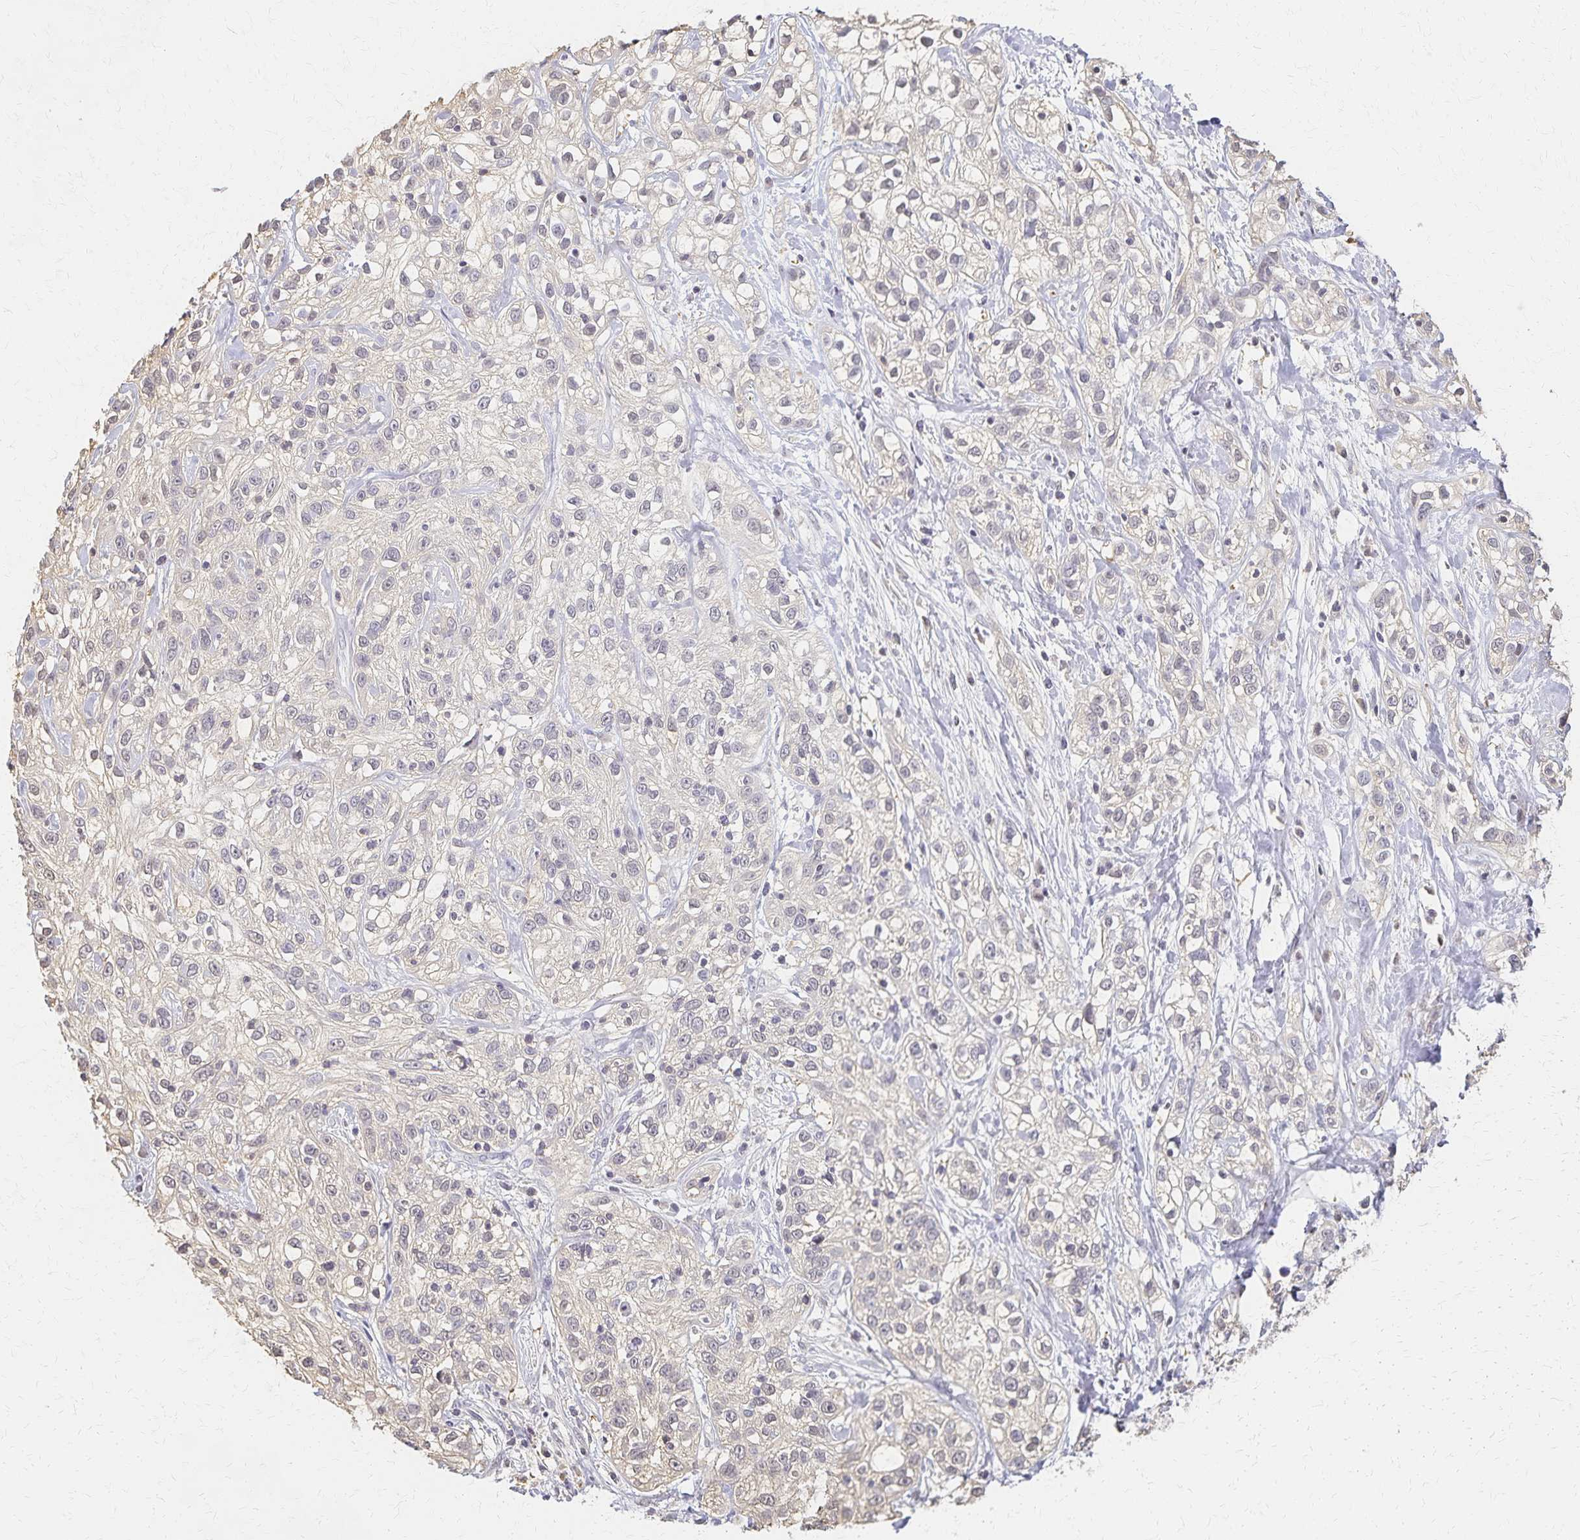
{"staining": {"intensity": "negative", "quantity": "none", "location": "none"}, "tissue": "skin cancer", "cell_type": "Tumor cells", "image_type": "cancer", "snomed": [{"axis": "morphology", "description": "Squamous cell carcinoma, NOS"}, {"axis": "topography", "description": "Skin"}], "caption": "A micrograph of human skin squamous cell carcinoma is negative for staining in tumor cells.", "gene": "AZGP1", "patient": {"sex": "male", "age": 82}}